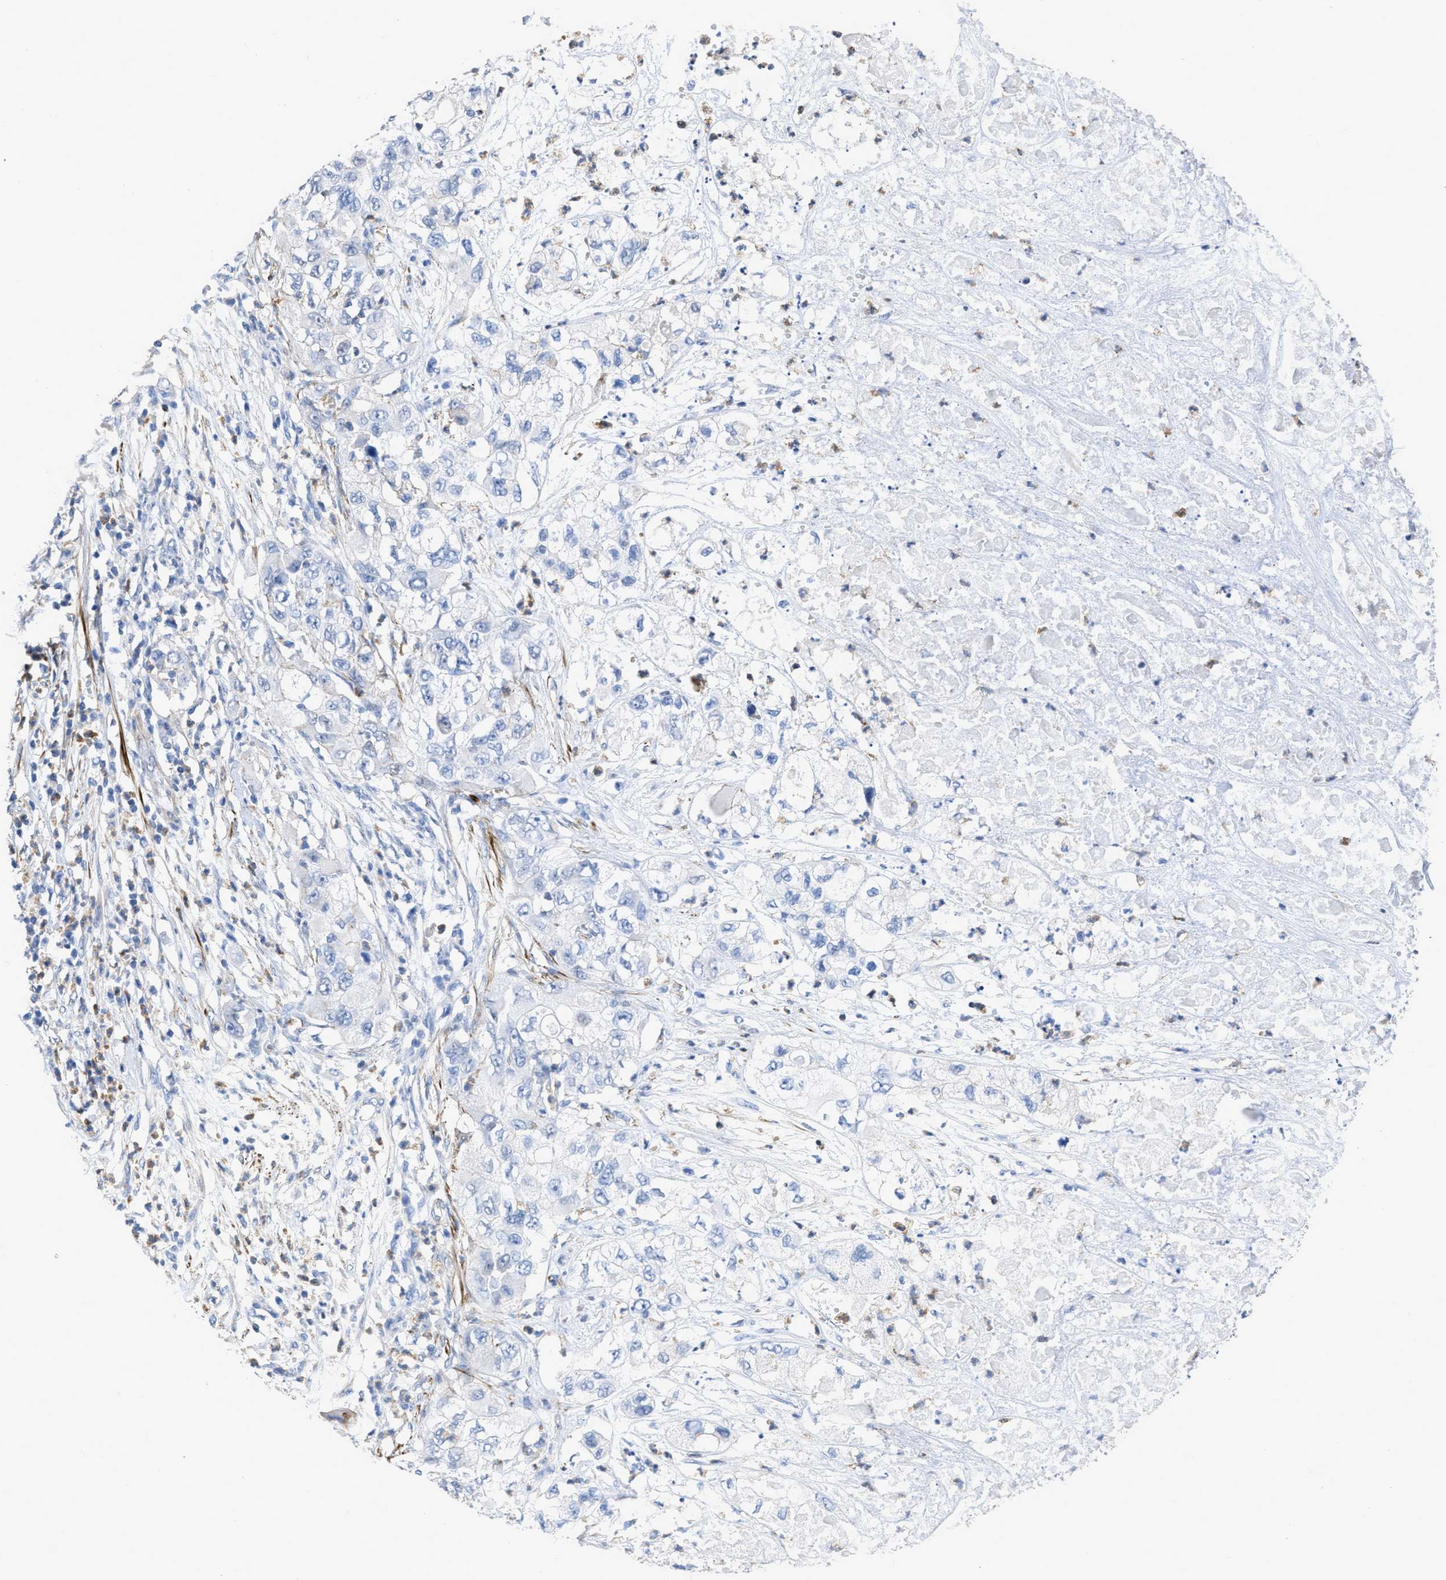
{"staining": {"intensity": "negative", "quantity": "none", "location": "none"}, "tissue": "pancreatic cancer", "cell_type": "Tumor cells", "image_type": "cancer", "snomed": [{"axis": "morphology", "description": "Adenocarcinoma, NOS"}, {"axis": "topography", "description": "Pancreas"}], "caption": "This photomicrograph is of pancreatic adenocarcinoma stained with IHC to label a protein in brown with the nuclei are counter-stained blue. There is no positivity in tumor cells.", "gene": "PRMT2", "patient": {"sex": "female", "age": 78}}